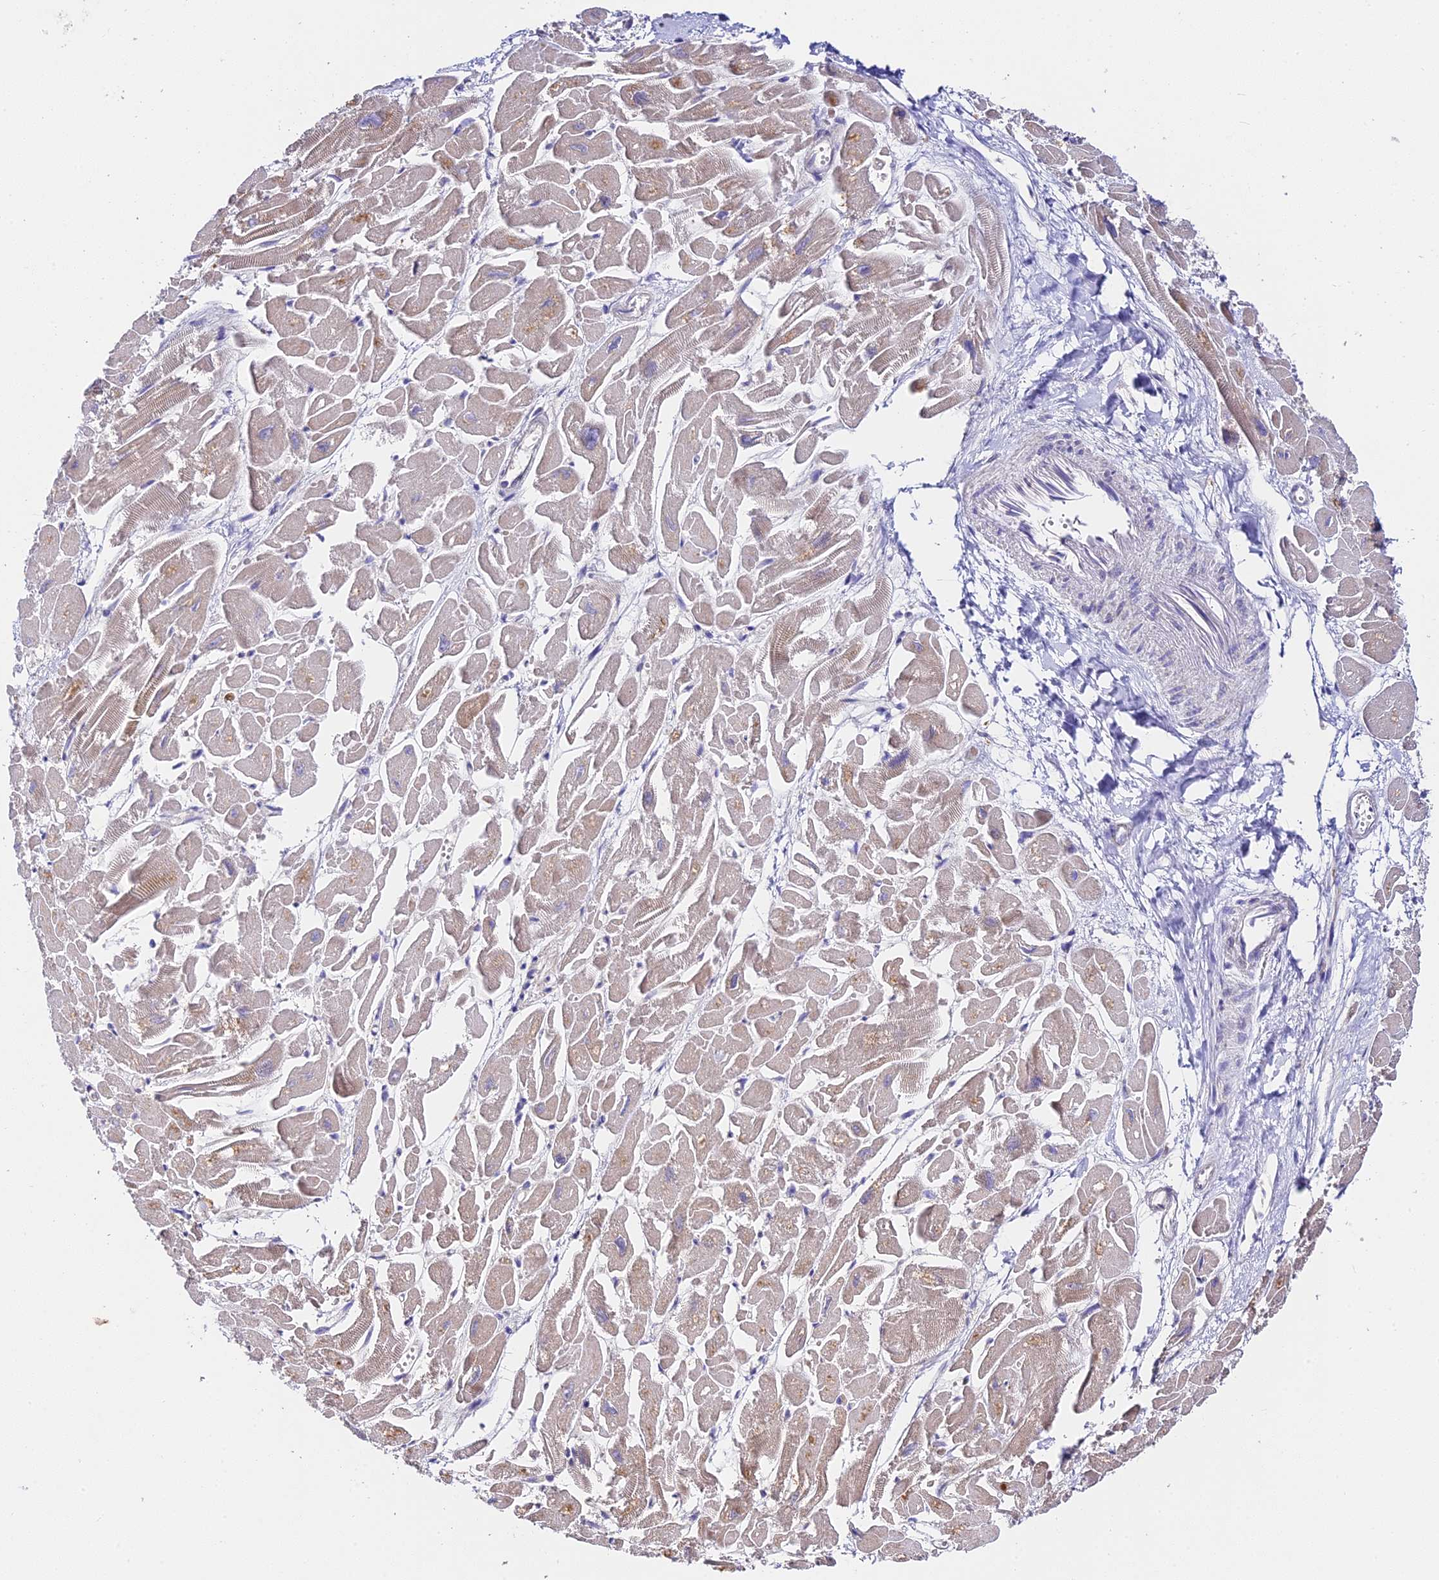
{"staining": {"intensity": "negative", "quantity": "none", "location": "none"}, "tissue": "heart muscle", "cell_type": "Cardiomyocytes", "image_type": "normal", "snomed": [{"axis": "morphology", "description": "Normal tissue, NOS"}, {"axis": "topography", "description": "Heart"}], "caption": "Immunohistochemical staining of normal heart muscle reveals no significant expression in cardiomyocytes. (Immunohistochemistry (ihc), brightfield microscopy, high magnification).", "gene": "C3orf20", "patient": {"sex": "male", "age": 54}}